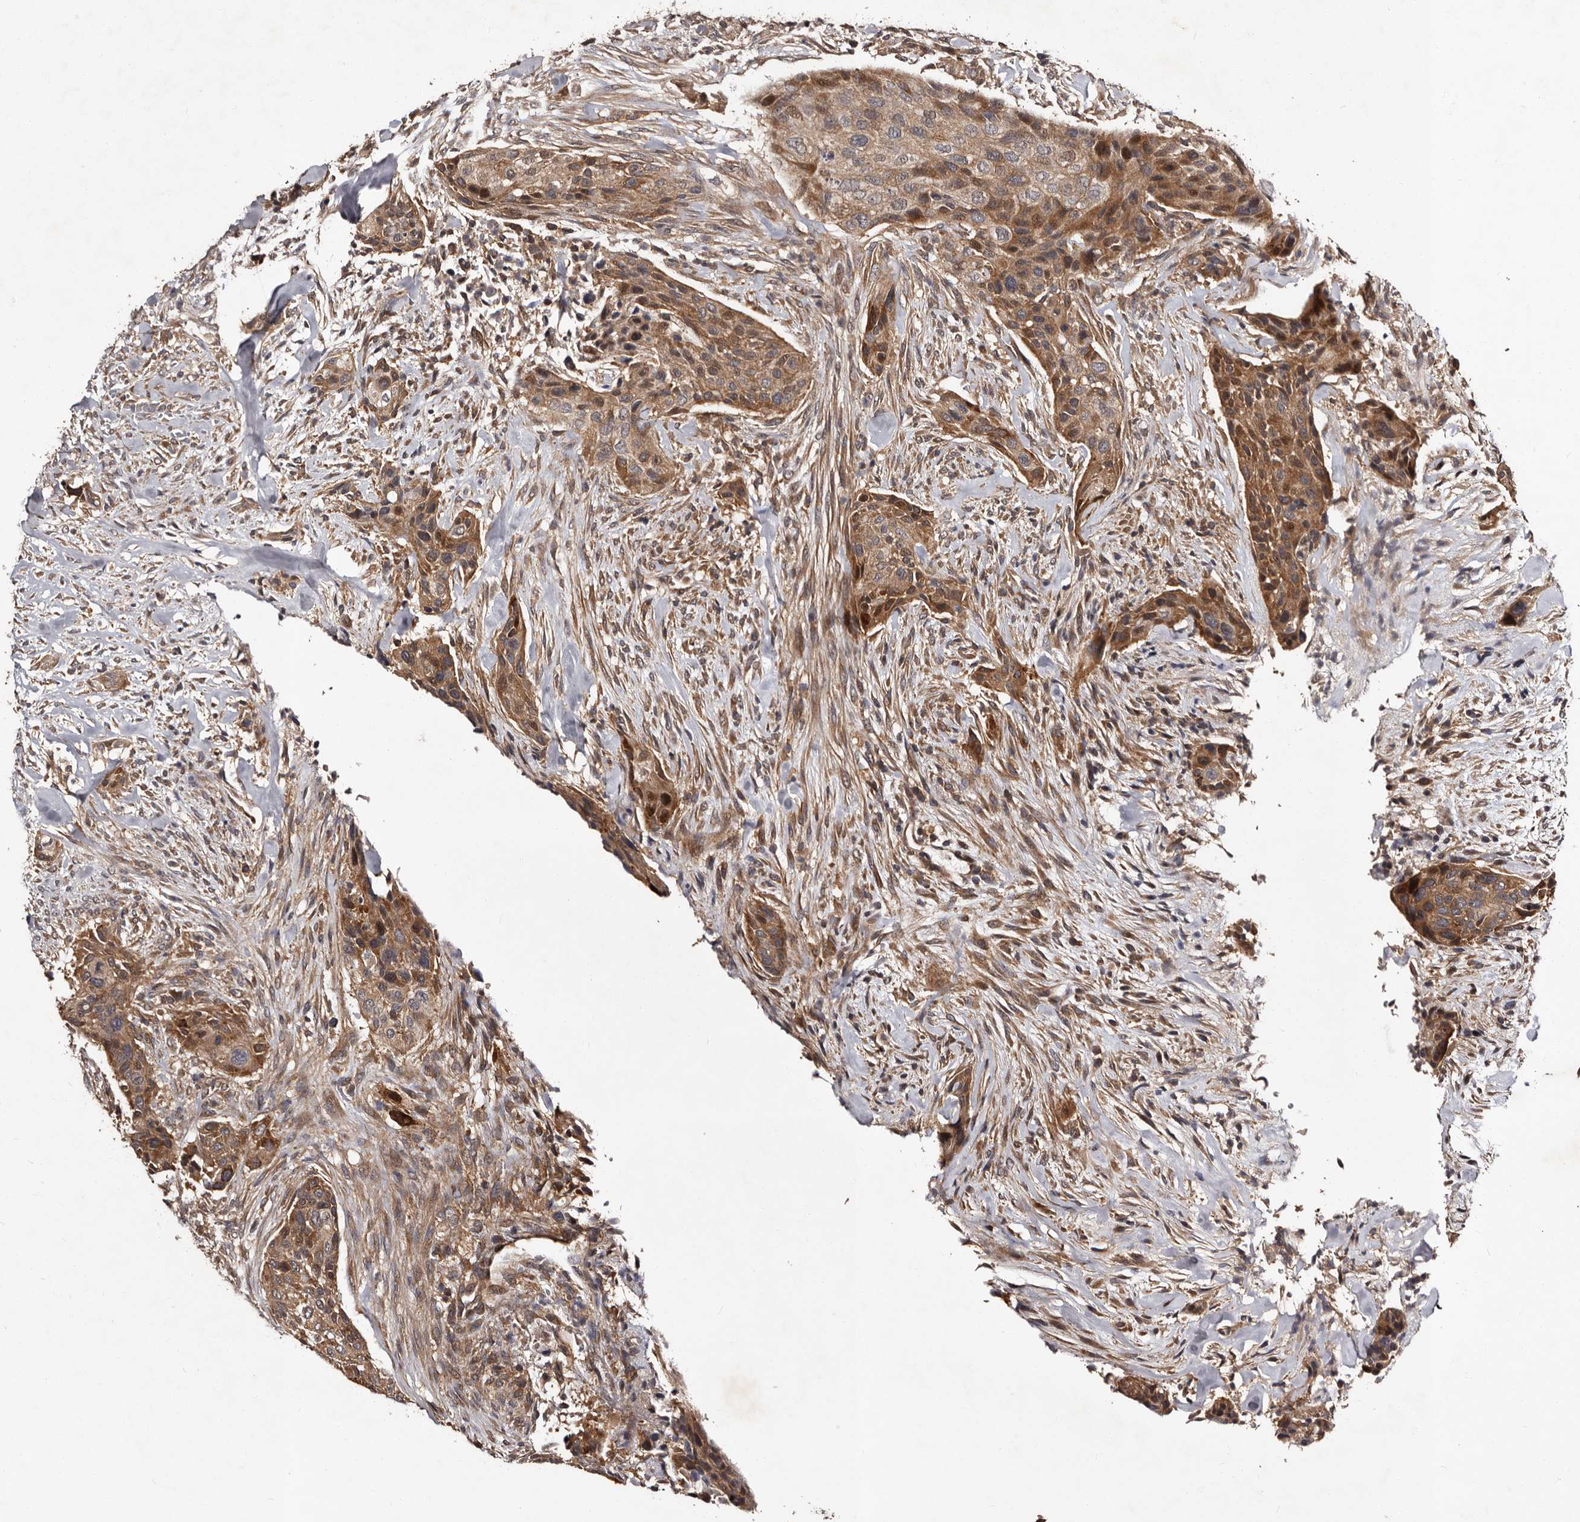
{"staining": {"intensity": "moderate", "quantity": ">75%", "location": "cytoplasmic/membranous"}, "tissue": "urothelial cancer", "cell_type": "Tumor cells", "image_type": "cancer", "snomed": [{"axis": "morphology", "description": "Urothelial carcinoma, High grade"}, {"axis": "topography", "description": "Urinary bladder"}], "caption": "DAB (3,3'-diaminobenzidine) immunohistochemical staining of urothelial cancer demonstrates moderate cytoplasmic/membranous protein staining in approximately >75% of tumor cells.", "gene": "MKRN3", "patient": {"sex": "male", "age": 35}}